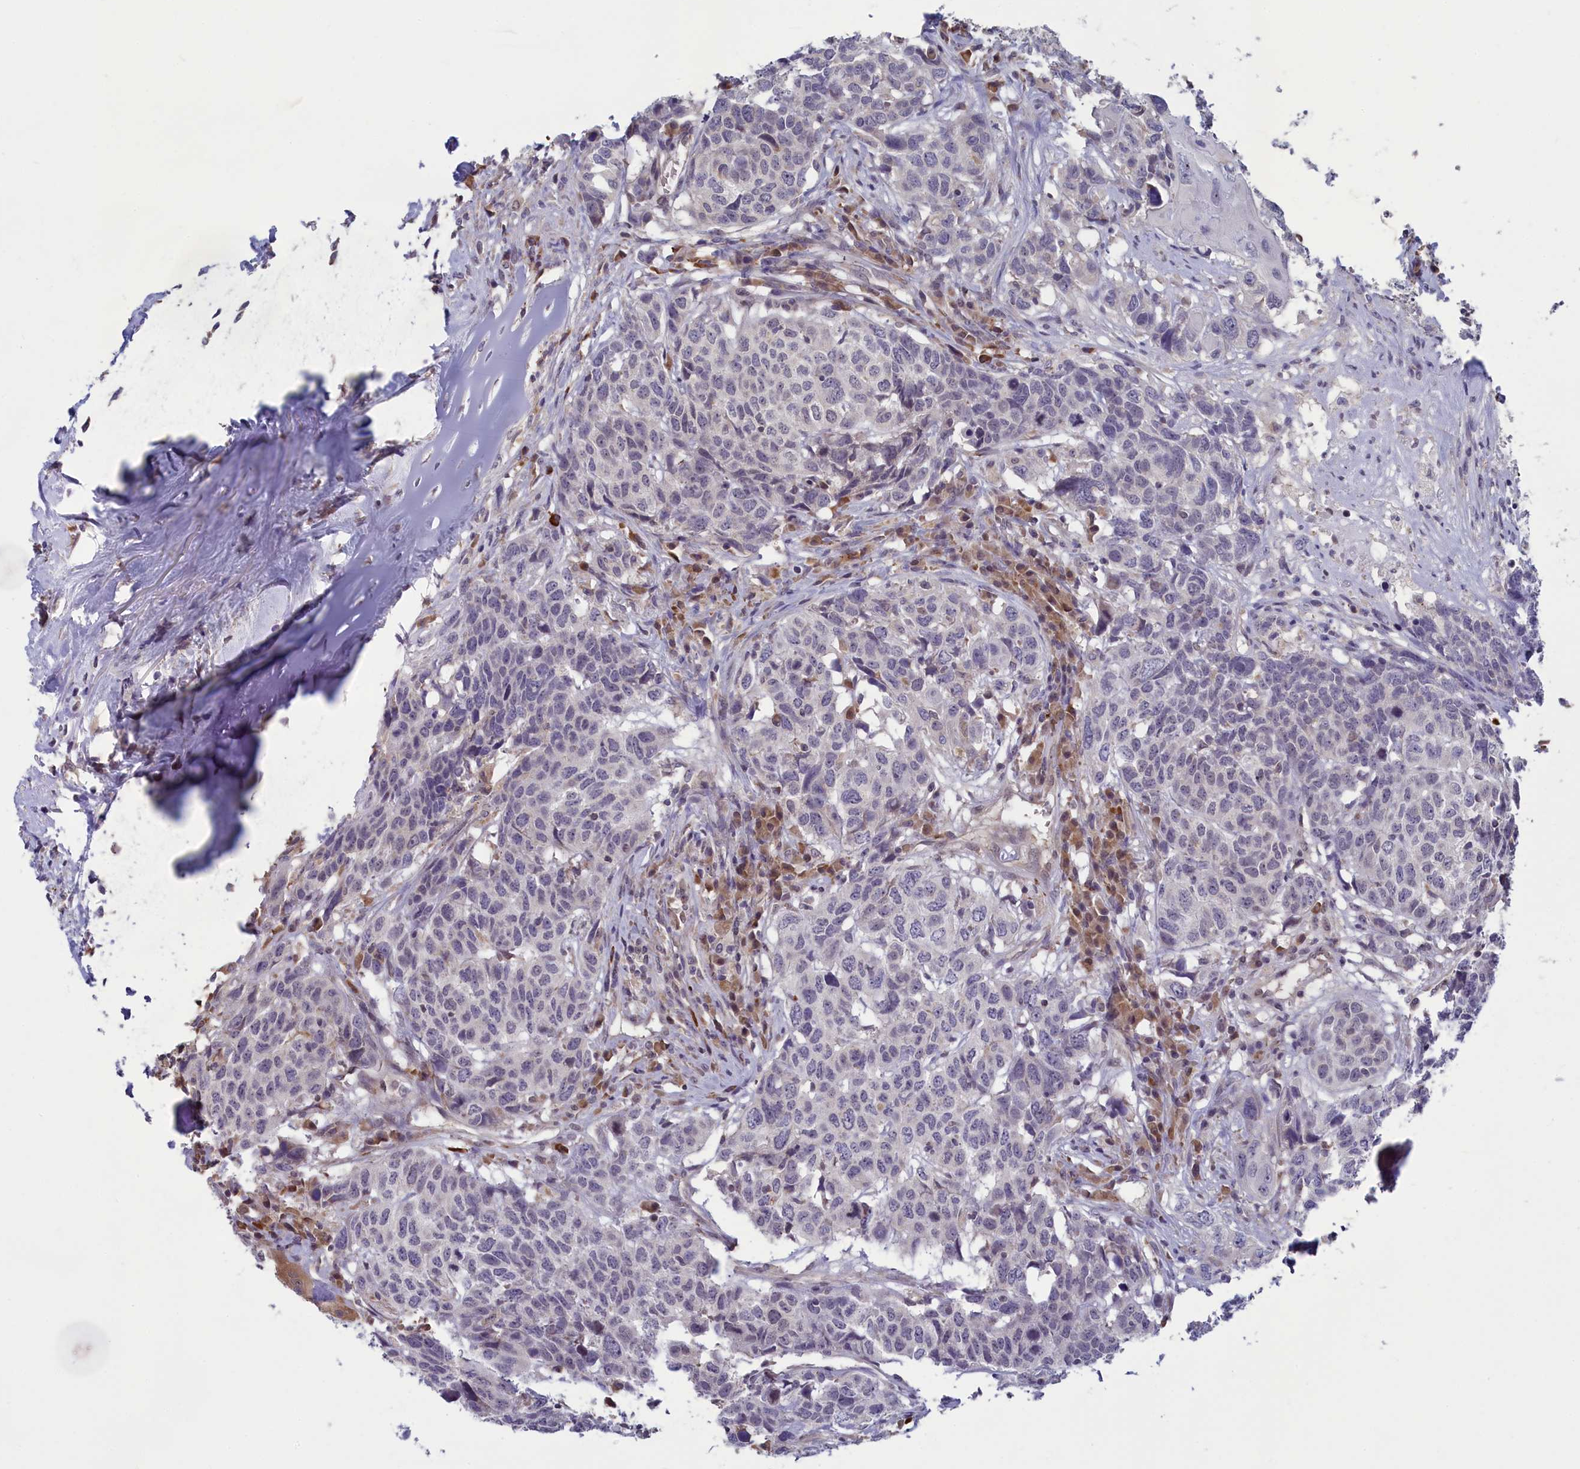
{"staining": {"intensity": "negative", "quantity": "none", "location": "none"}, "tissue": "head and neck cancer", "cell_type": "Tumor cells", "image_type": "cancer", "snomed": [{"axis": "morphology", "description": "Squamous cell carcinoma, NOS"}, {"axis": "topography", "description": "Head-Neck"}], "caption": "A high-resolution micrograph shows immunohistochemistry (IHC) staining of head and neck cancer, which reveals no significant positivity in tumor cells. (Brightfield microscopy of DAB immunohistochemistry at high magnification).", "gene": "MRI1", "patient": {"sex": "male", "age": 66}}